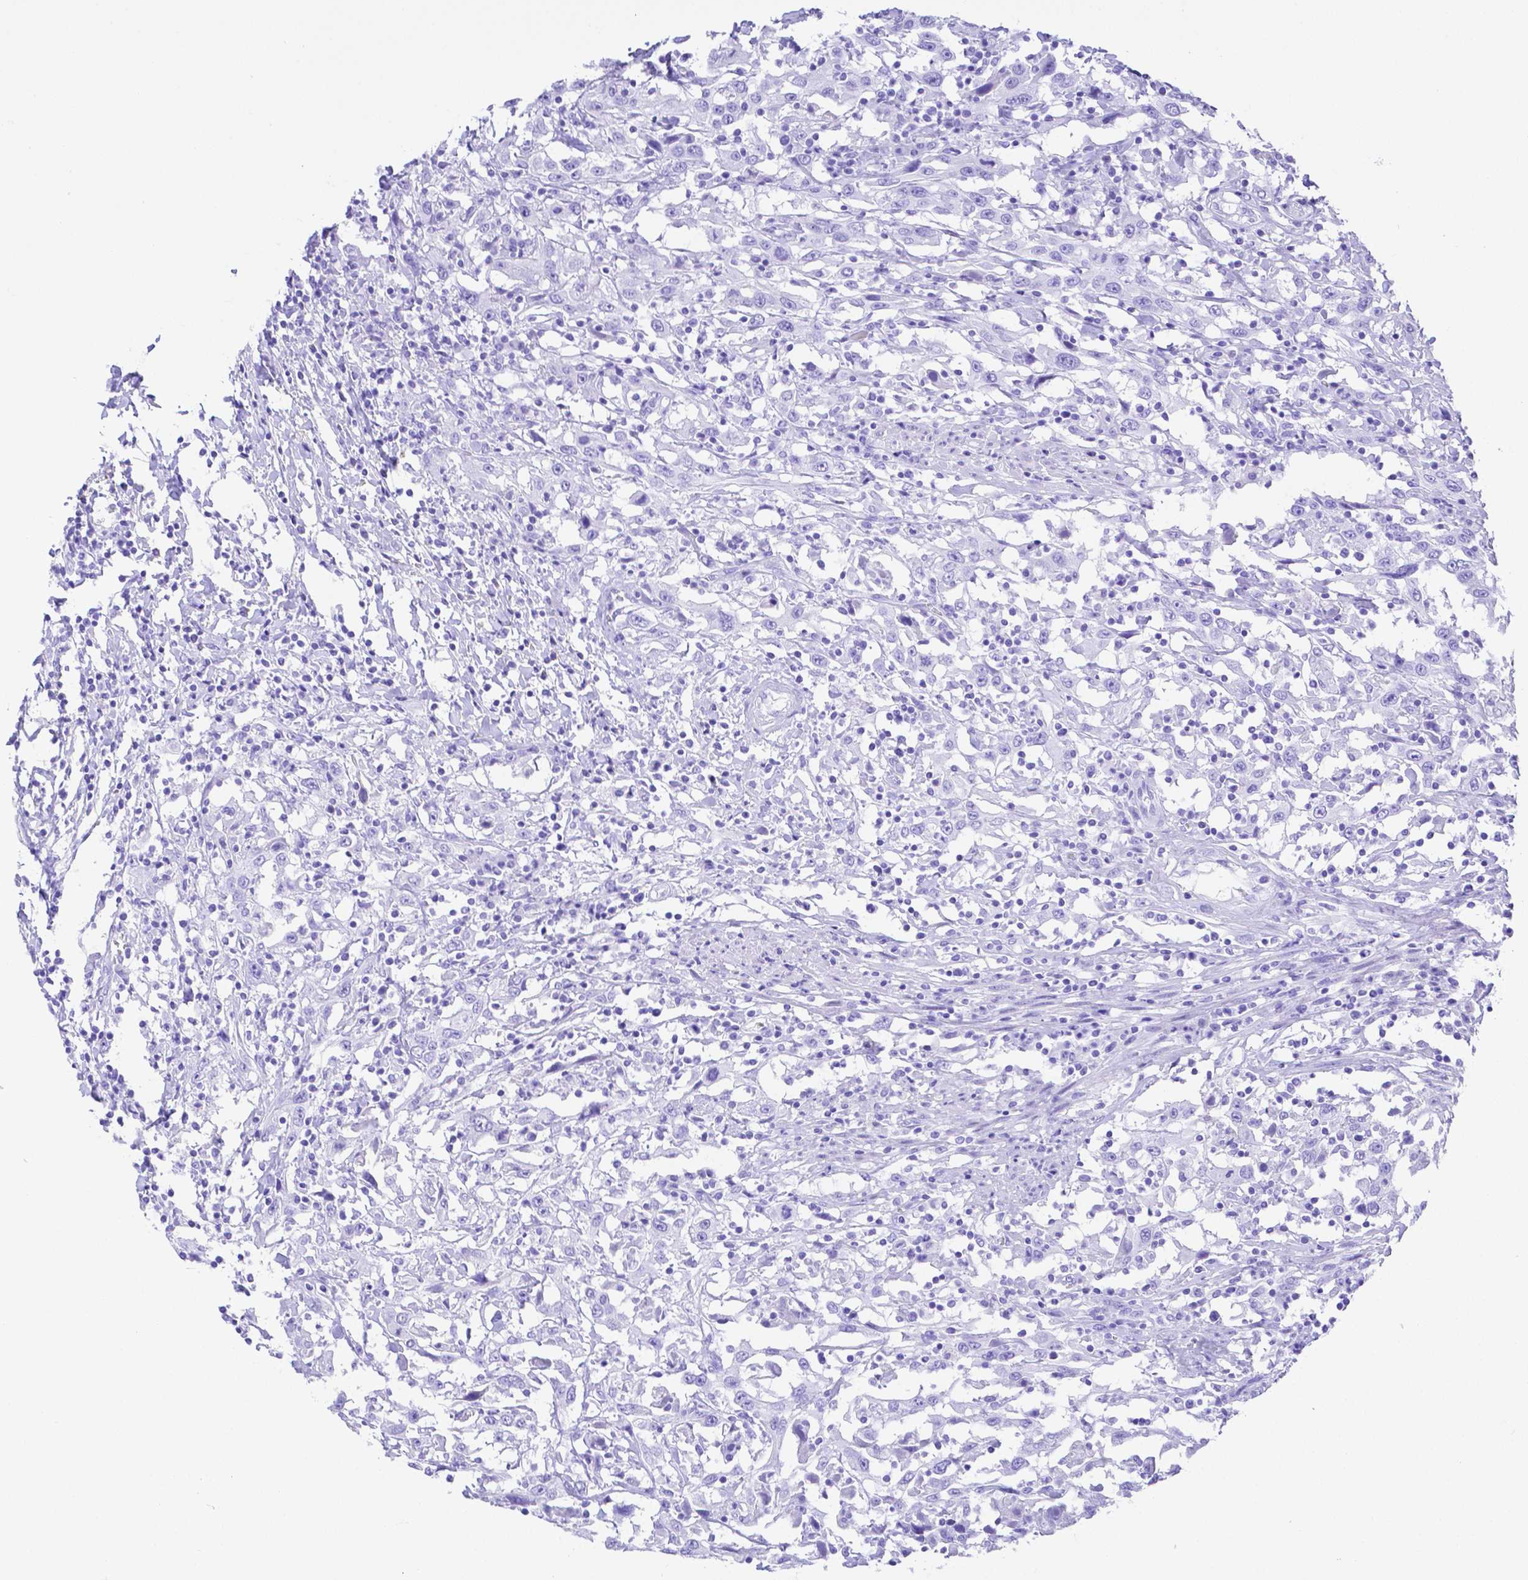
{"staining": {"intensity": "negative", "quantity": "none", "location": "none"}, "tissue": "urothelial cancer", "cell_type": "Tumor cells", "image_type": "cancer", "snomed": [{"axis": "morphology", "description": "Urothelial carcinoma, High grade"}, {"axis": "topography", "description": "Urinary bladder"}], "caption": "Tumor cells show no significant staining in urothelial carcinoma (high-grade).", "gene": "SMR3A", "patient": {"sex": "male", "age": 61}}